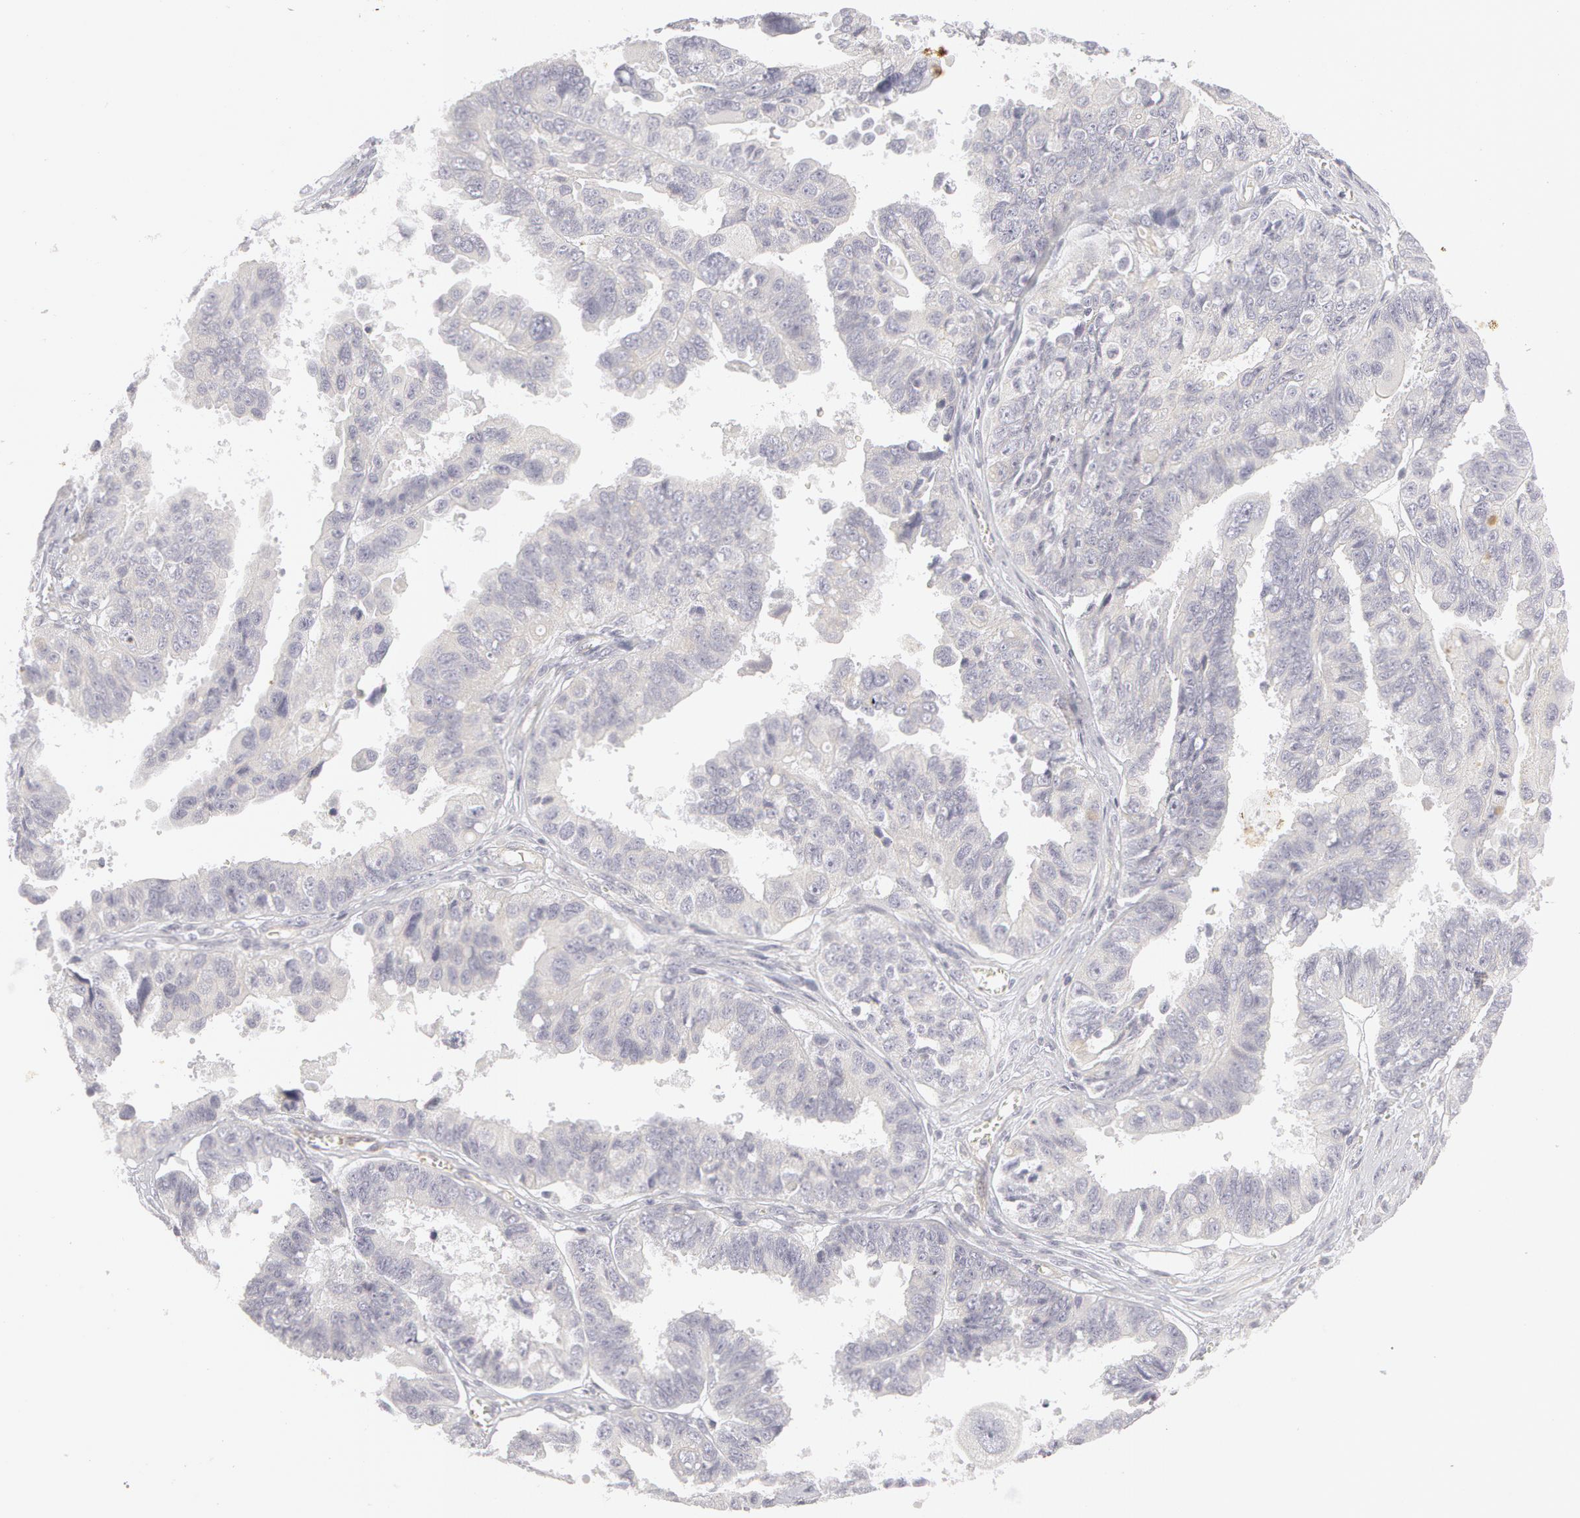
{"staining": {"intensity": "negative", "quantity": "none", "location": "none"}, "tissue": "ovarian cancer", "cell_type": "Tumor cells", "image_type": "cancer", "snomed": [{"axis": "morphology", "description": "Carcinoma, endometroid"}, {"axis": "topography", "description": "Ovary"}], "caption": "DAB (3,3'-diaminobenzidine) immunohistochemical staining of human ovarian cancer (endometroid carcinoma) demonstrates no significant staining in tumor cells.", "gene": "ABCB1", "patient": {"sex": "female", "age": 85}}